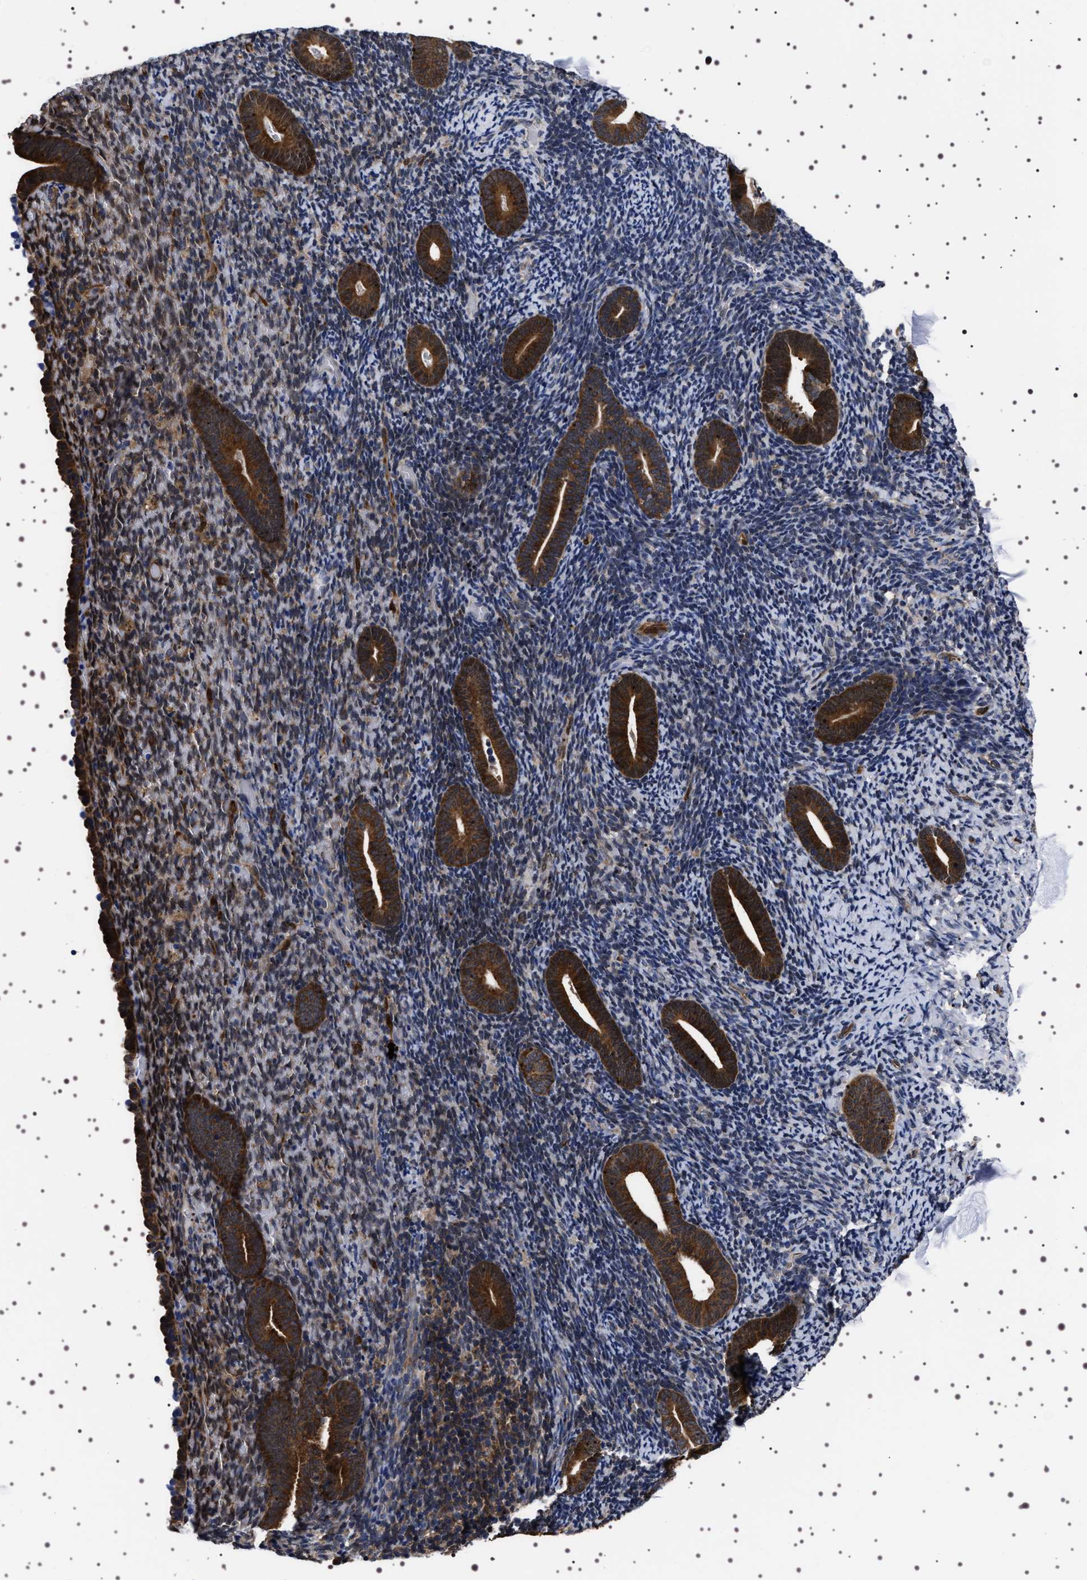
{"staining": {"intensity": "strong", "quantity": "<25%", "location": "cytoplasmic/membranous"}, "tissue": "endometrium", "cell_type": "Cells in endometrial stroma", "image_type": "normal", "snomed": [{"axis": "morphology", "description": "Normal tissue, NOS"}, {"axis": "topography", "description": "Endometrium"}], "caption": "IHC of normal endometrium shows medium levels of strong cytoplasmic/membranous staining in about <25% of cells in endometrial stroma. The staining was performed using DAB to visualize the protein expression in brown, while the nuclei were stained in blue with hematoxylin (Magnification: 20x).", "gene": "DARS1", "patient": {"sex": "female", "age": 51}}